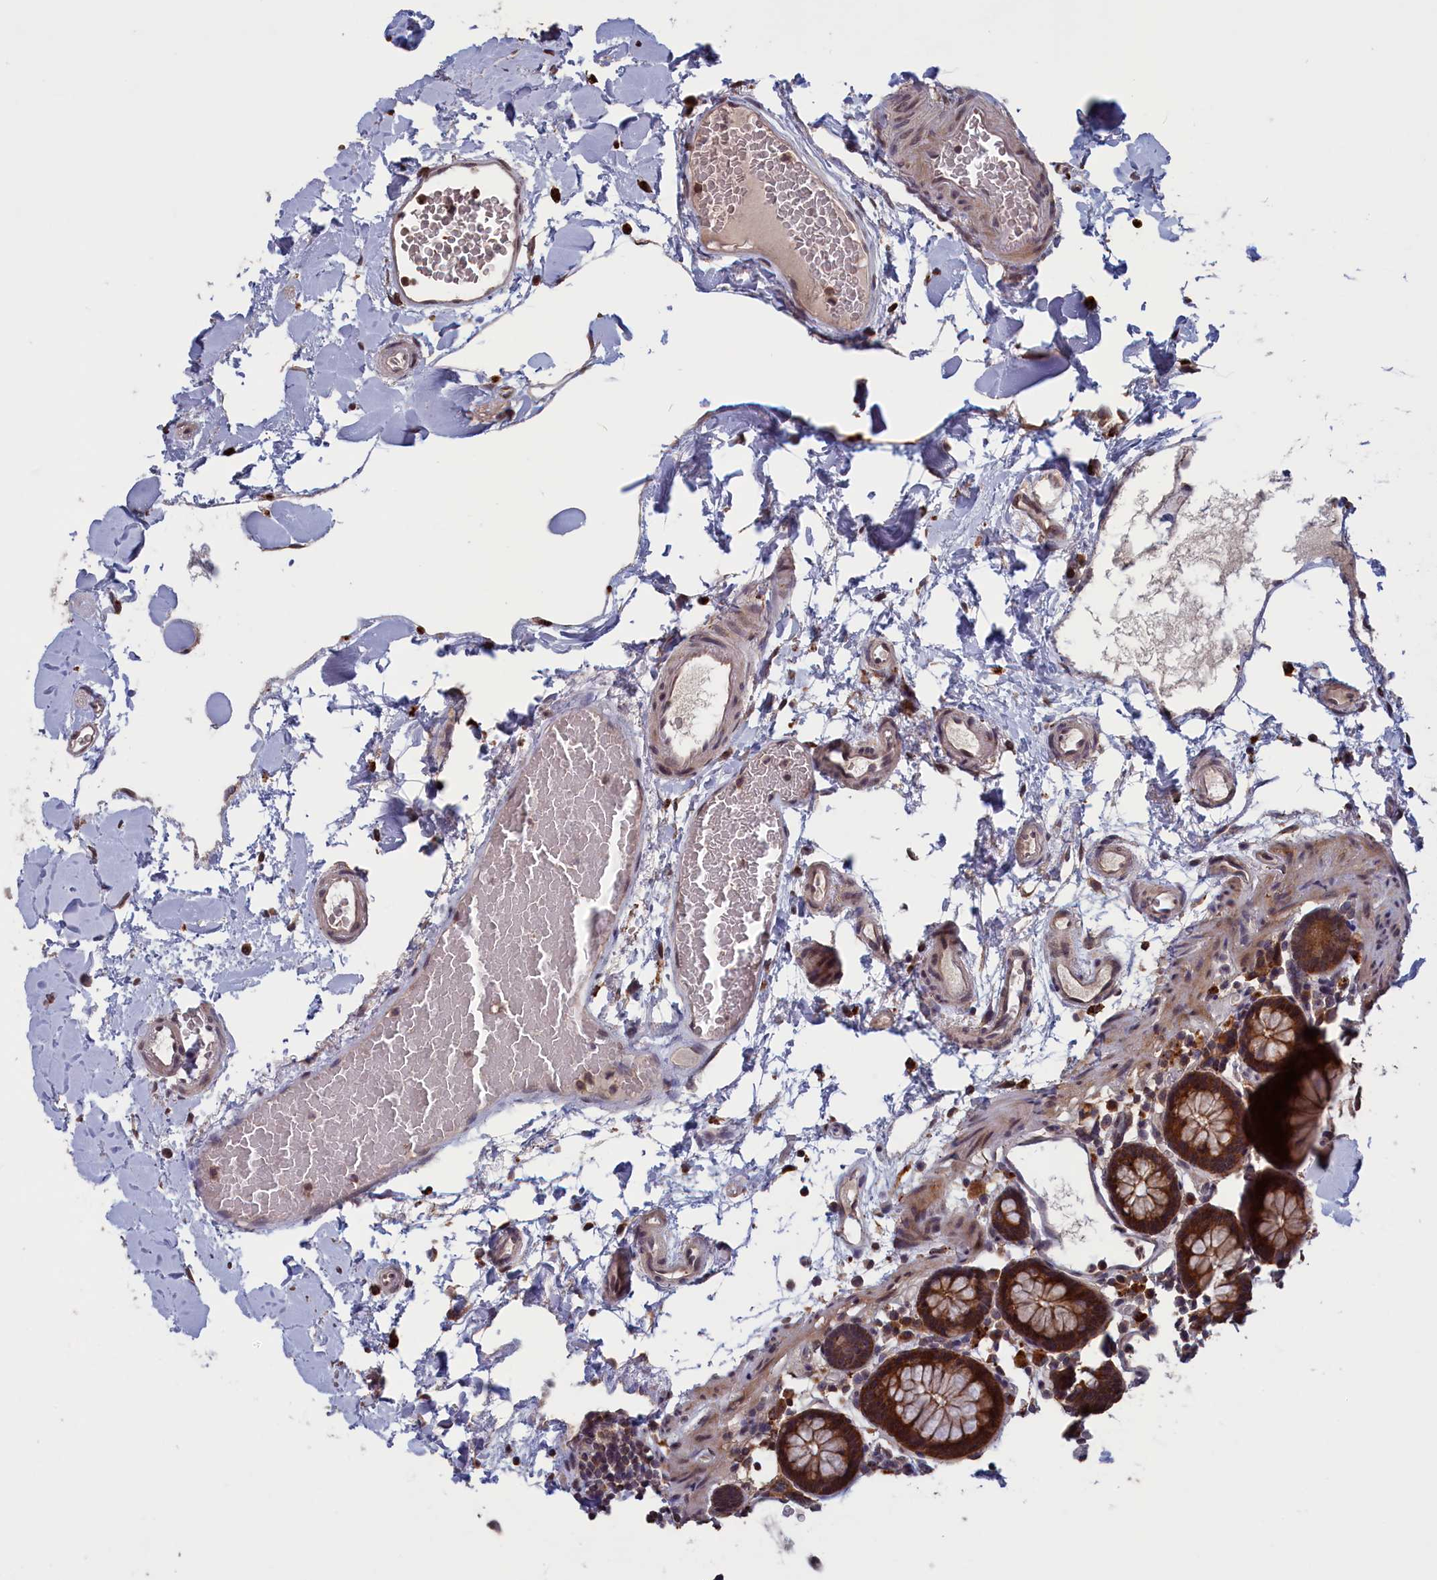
{"staining": {"intensity": "weak", "quantity": ">75%", "location": "cytoplasmic/membranous,nuclear"}, "tissue": "colon", "cell_type": "Endothelial cells", "image_type": "normal", "snomed": [{"axis": "morphology", "description": "Normal tissue, NOS"}, {"axis": "topography", "description": "Colon"}], "caption": "The immunohistochemical stain shows weak cytoplasmic/membranous,nuclear expression in endothelial cells of unremarkable colon.", "gene": "CACTIN", "patient": {"sex": "male", "age": 75}}